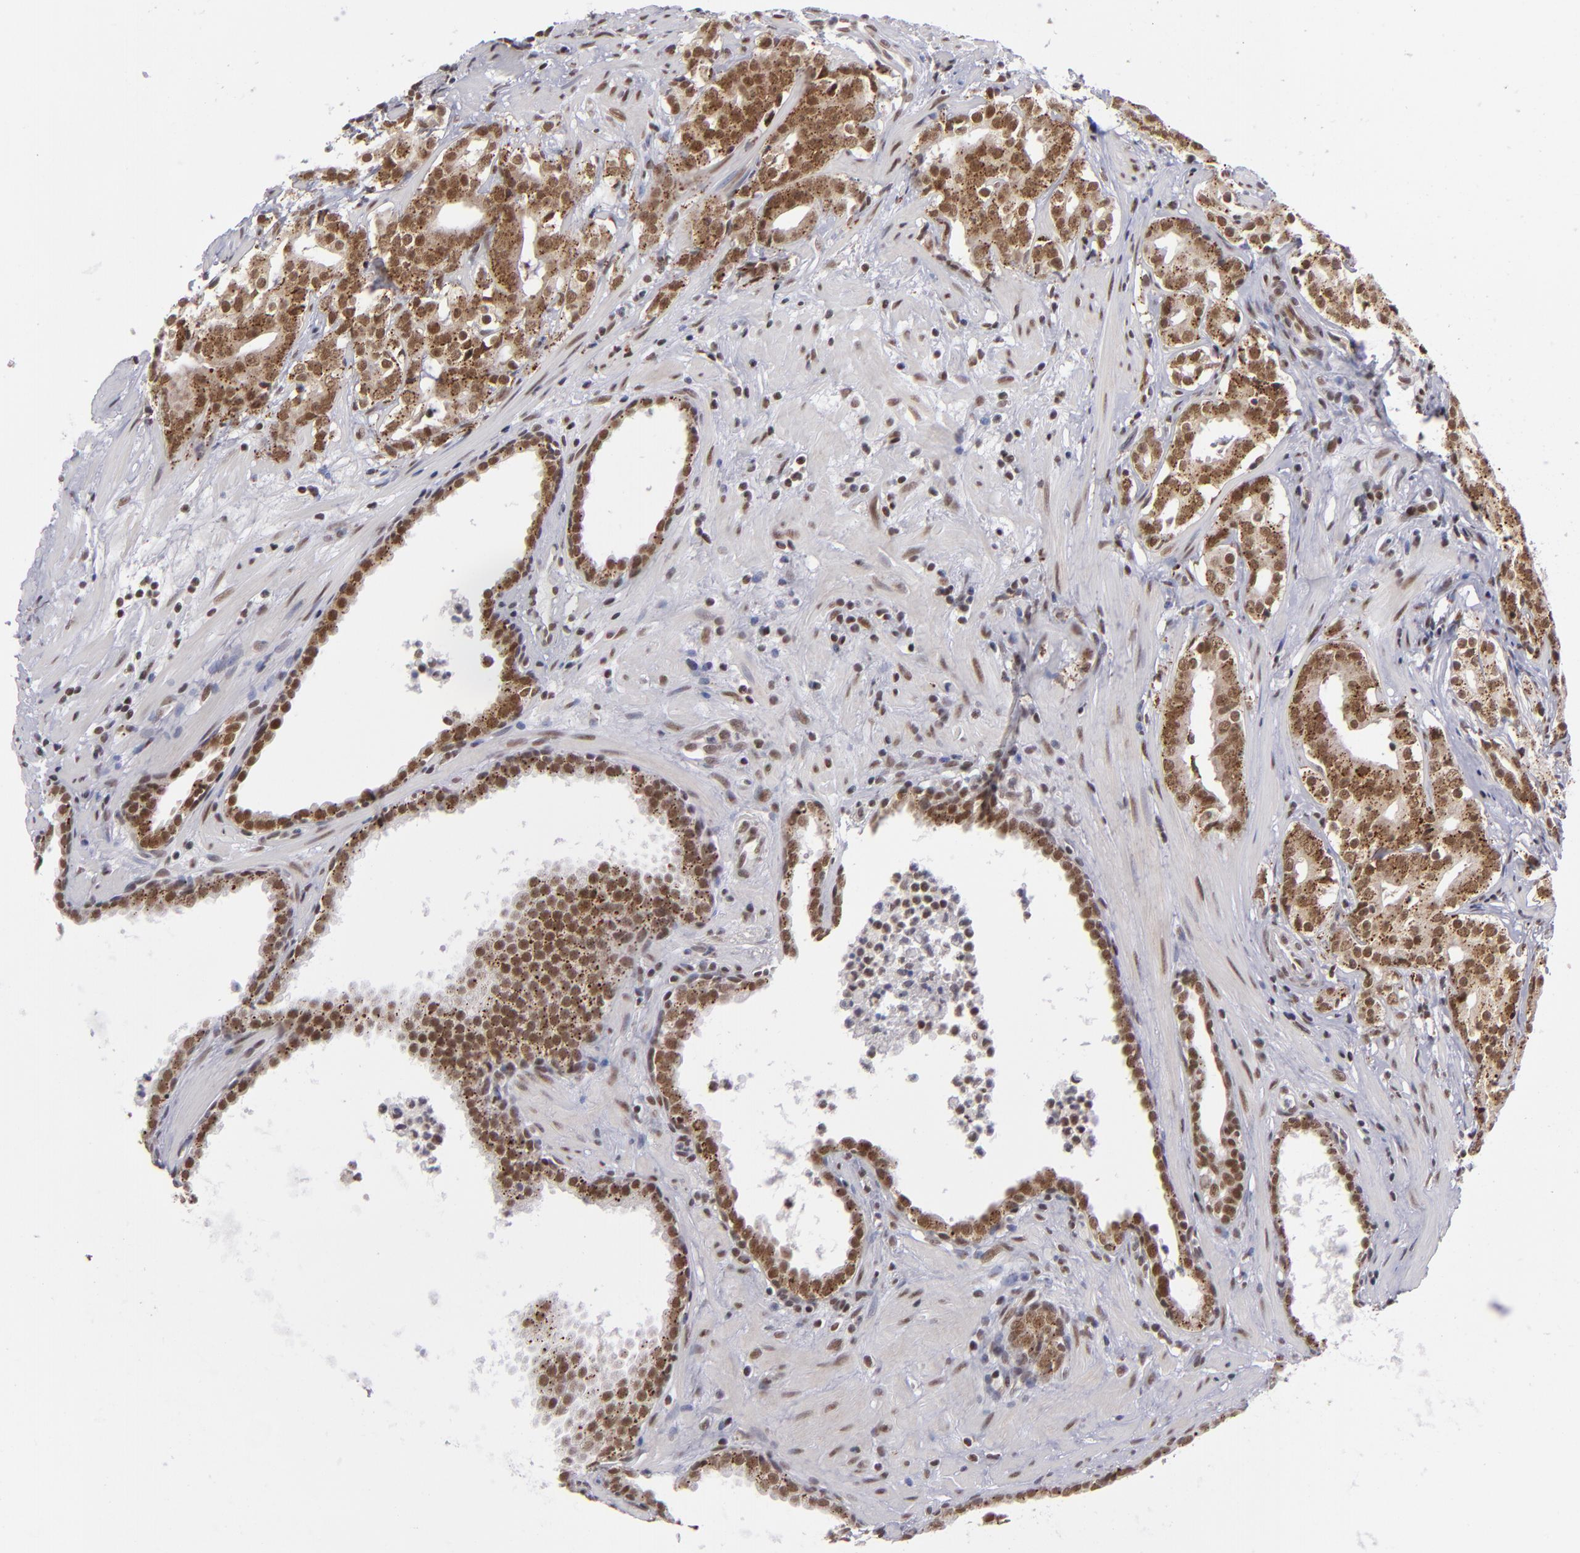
{"staining": {"intensity": "moderate", "quantity": ">75%", "location": "cytoplasmic/membranous,nuclear"}, "tissue": "prostate cancer", "cell_type": "Tumor cells", "image_type": "cancer", "snomed": [{"axis": "morphology", "description": "Adenocarcinoma, Low grade"}, {"axis": "topography", "description": "Prostate"}], "caption": "Immunohistochemical staining of human prostate cancer (low-grade adenocarcinoma) displays medium levels of moderate cytoplasmic/membranous and nuclear protein staining in about >75% of tumor cells.", "gene": "MLLT3", "patient": {"sex": "male", "age": 59}}